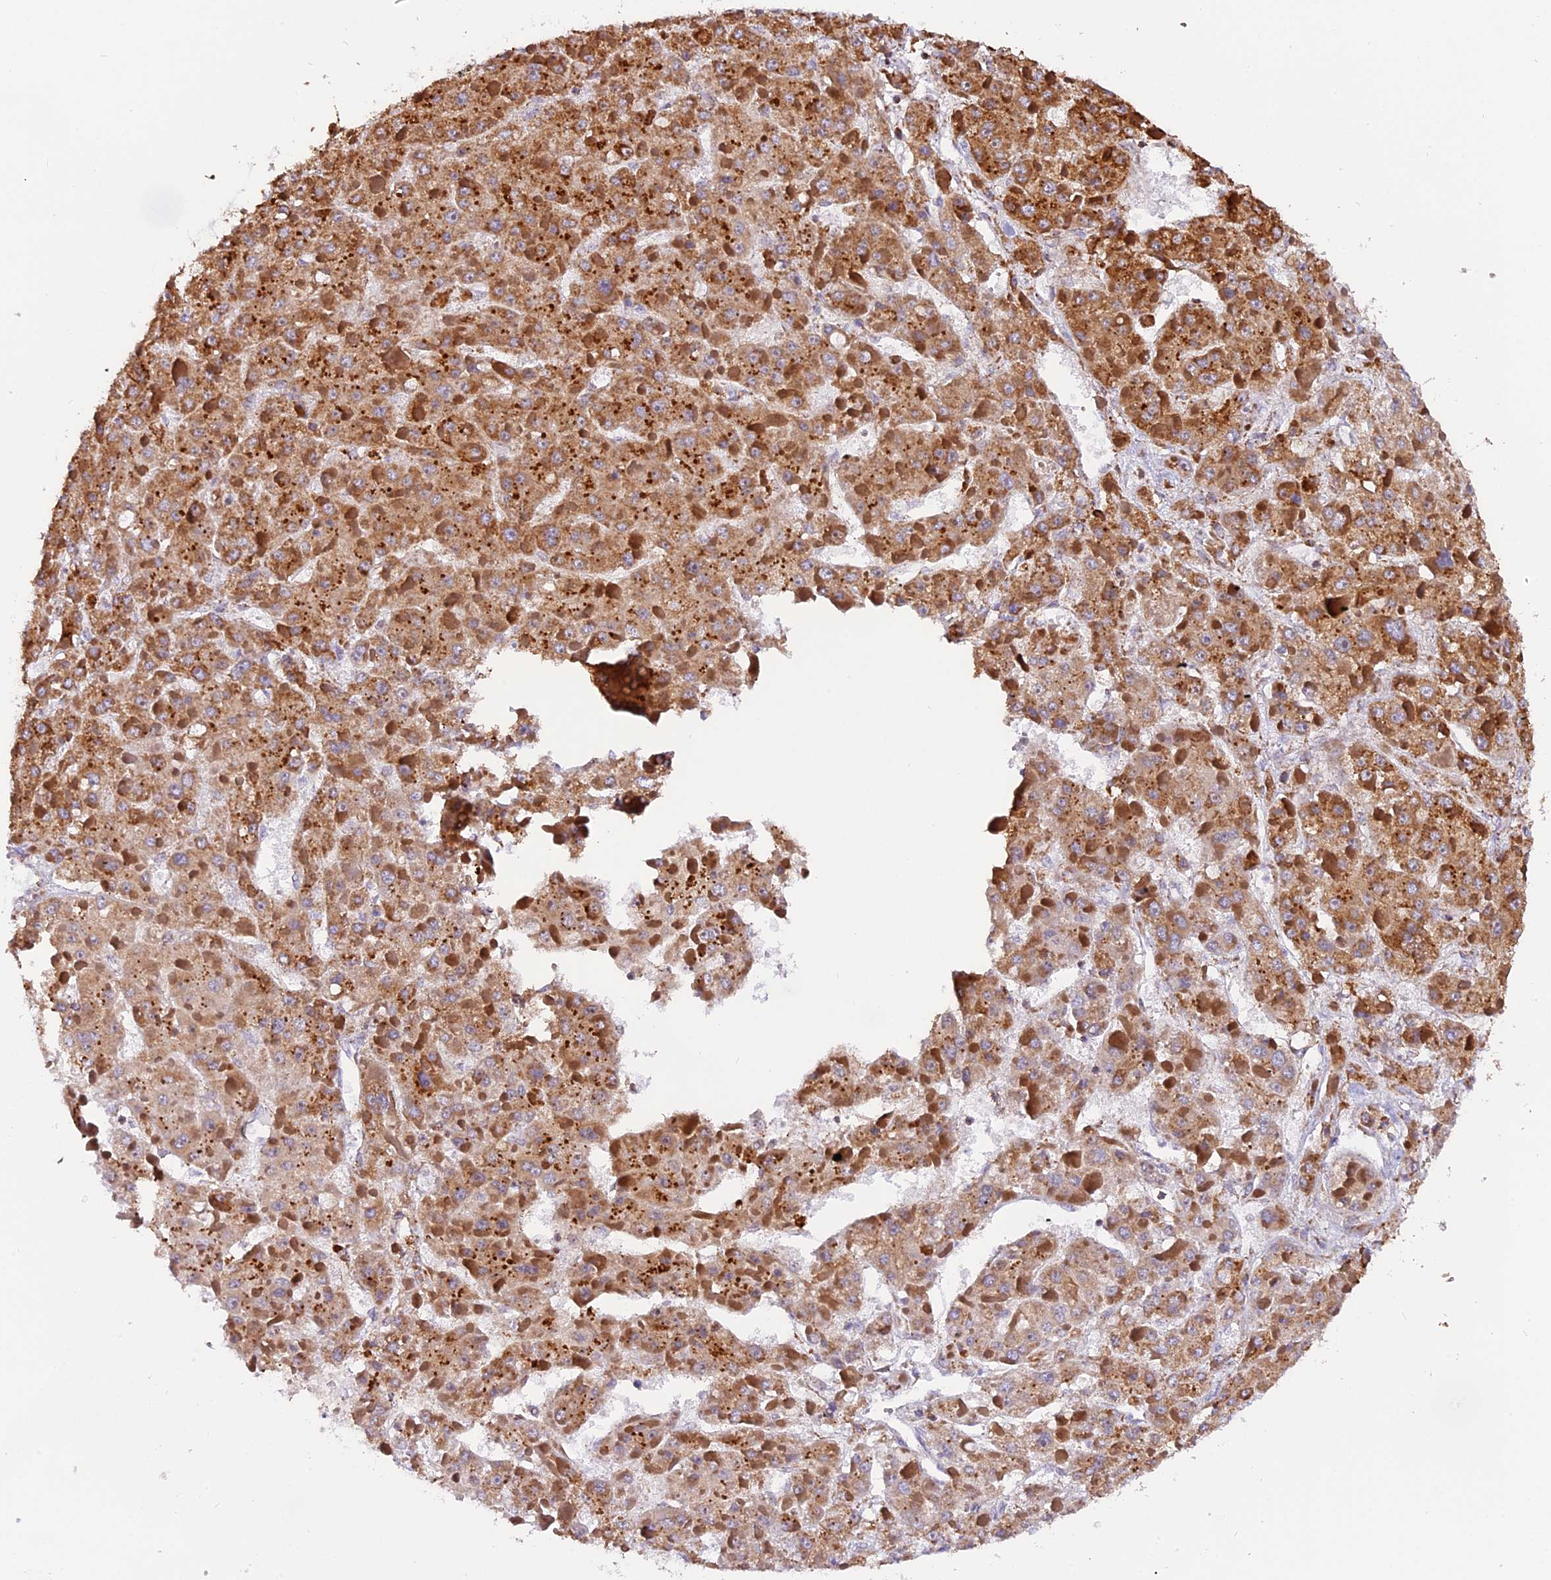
{"staining": {"intensity": "moderate", "quantity": ">75%", "location": "cytoplasmic/membranous"}, "tissue": "liver cancer", "cell_type": "Tumor cells", "image_type": "cancer", "snomed": [{"axis": "morphology", "description": "Carcinoma, Hepatocellular, NOS"}, {"axis": "topography", "description": "Liver"}], "caption": "Hepatocellular carcinoma (liver) was stained to show a protein in brown. There is medium levels of moderate cytoplasmic/membranous staining in about >75% of tumor cells.", "gene": "NDUFA8", "patient": {"sex": "female", "age": 73}}